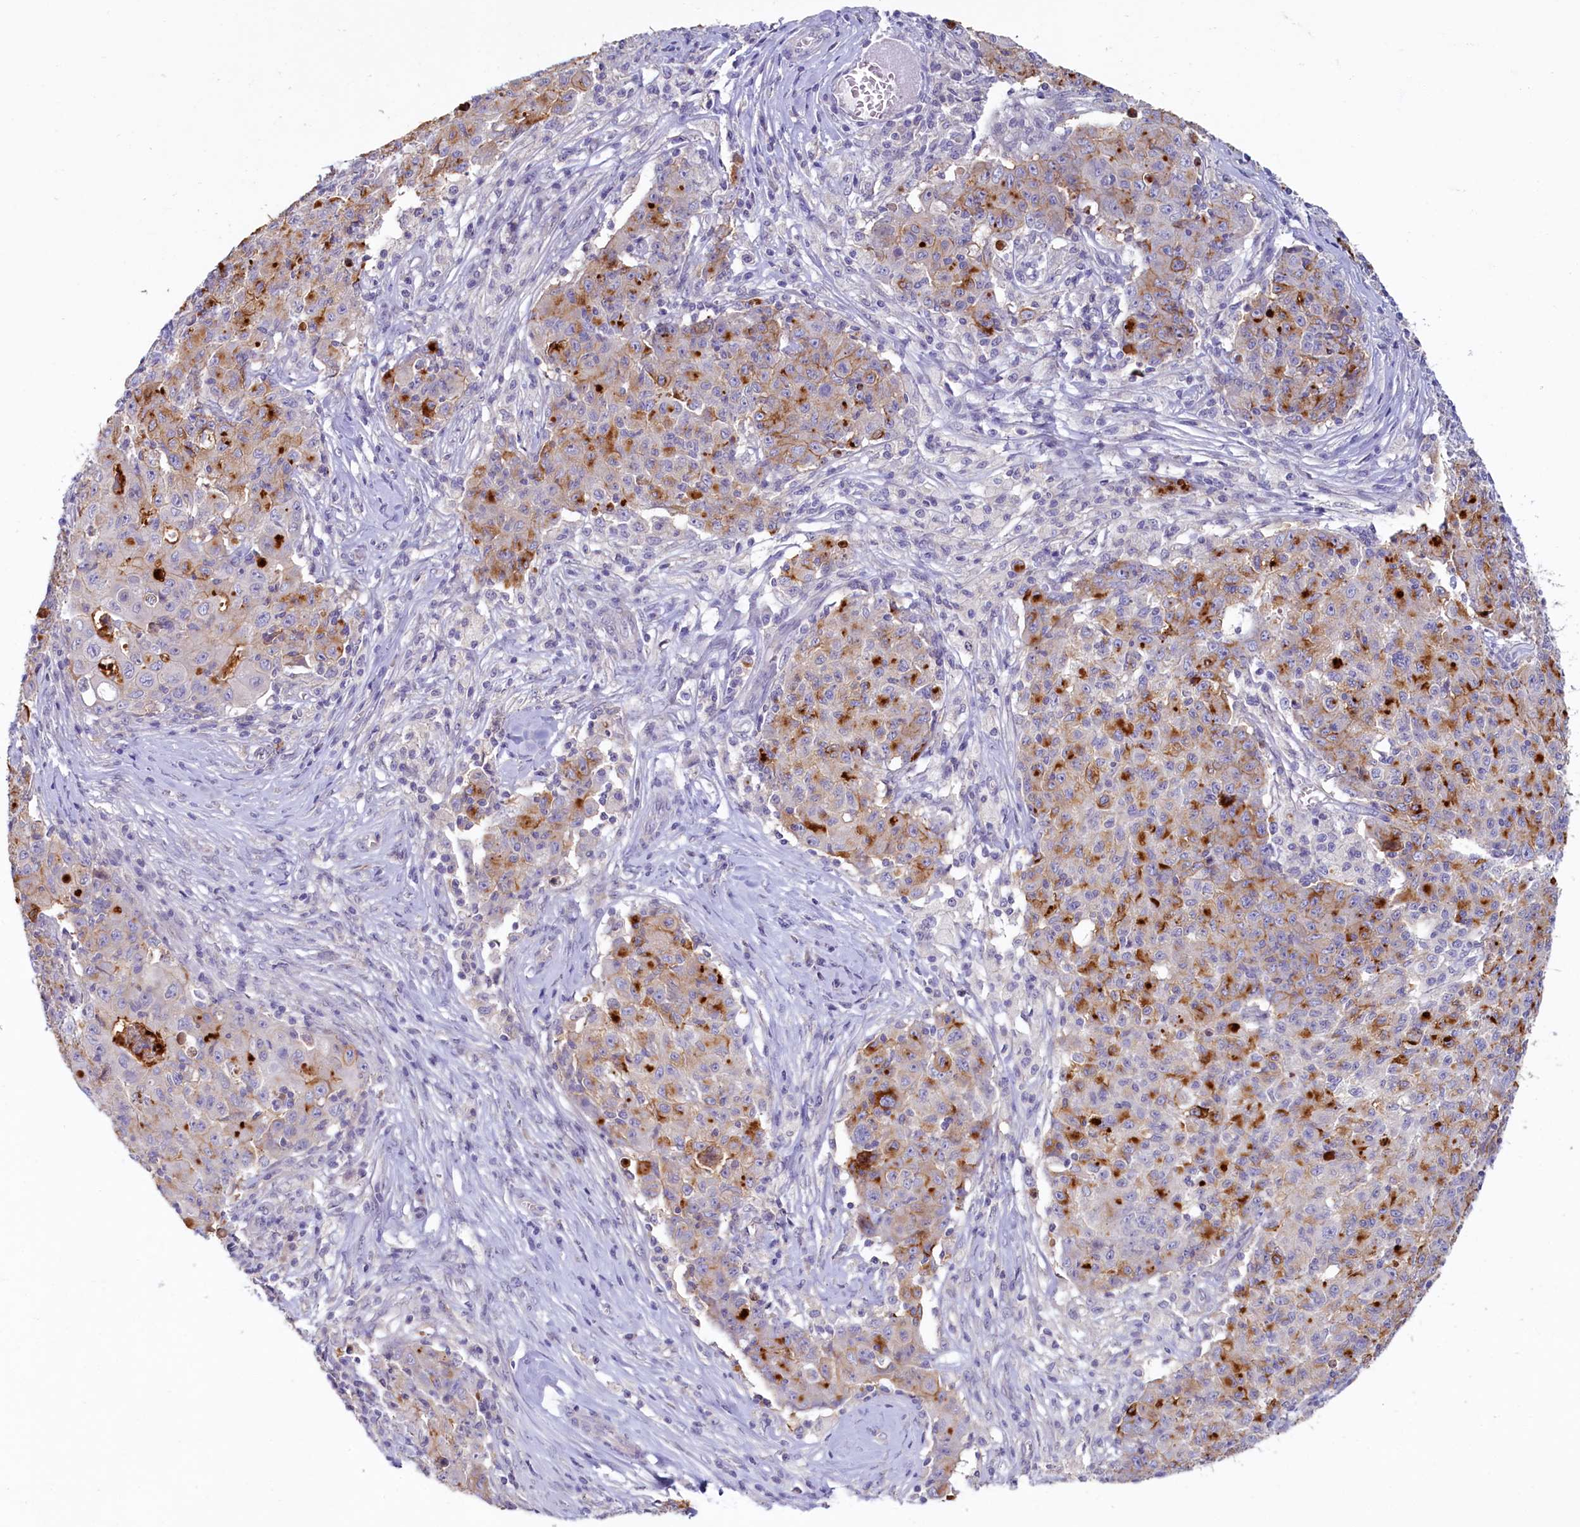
{"staining": {"intensity": "strong", "quantity": "25%-75%", "location": "cytoplasmic/membranous"}, "tissue": "ovarian cancer", "cell_type": "Tumor cells", "image_type": "cancer", "snomed": [{"axis": "morphology", "description": "Carcinoma, endometroid"}, {"axis": "topography", "description": "Ovary"}], "caption": "Protein analysis of ovarian cancer tissue displays strong cytoplasmic/membranous positivity in approximately 25%-75% of tumor cells.", "gene": "PDE6D", "patient": {"sex": "female", "age": 42}}